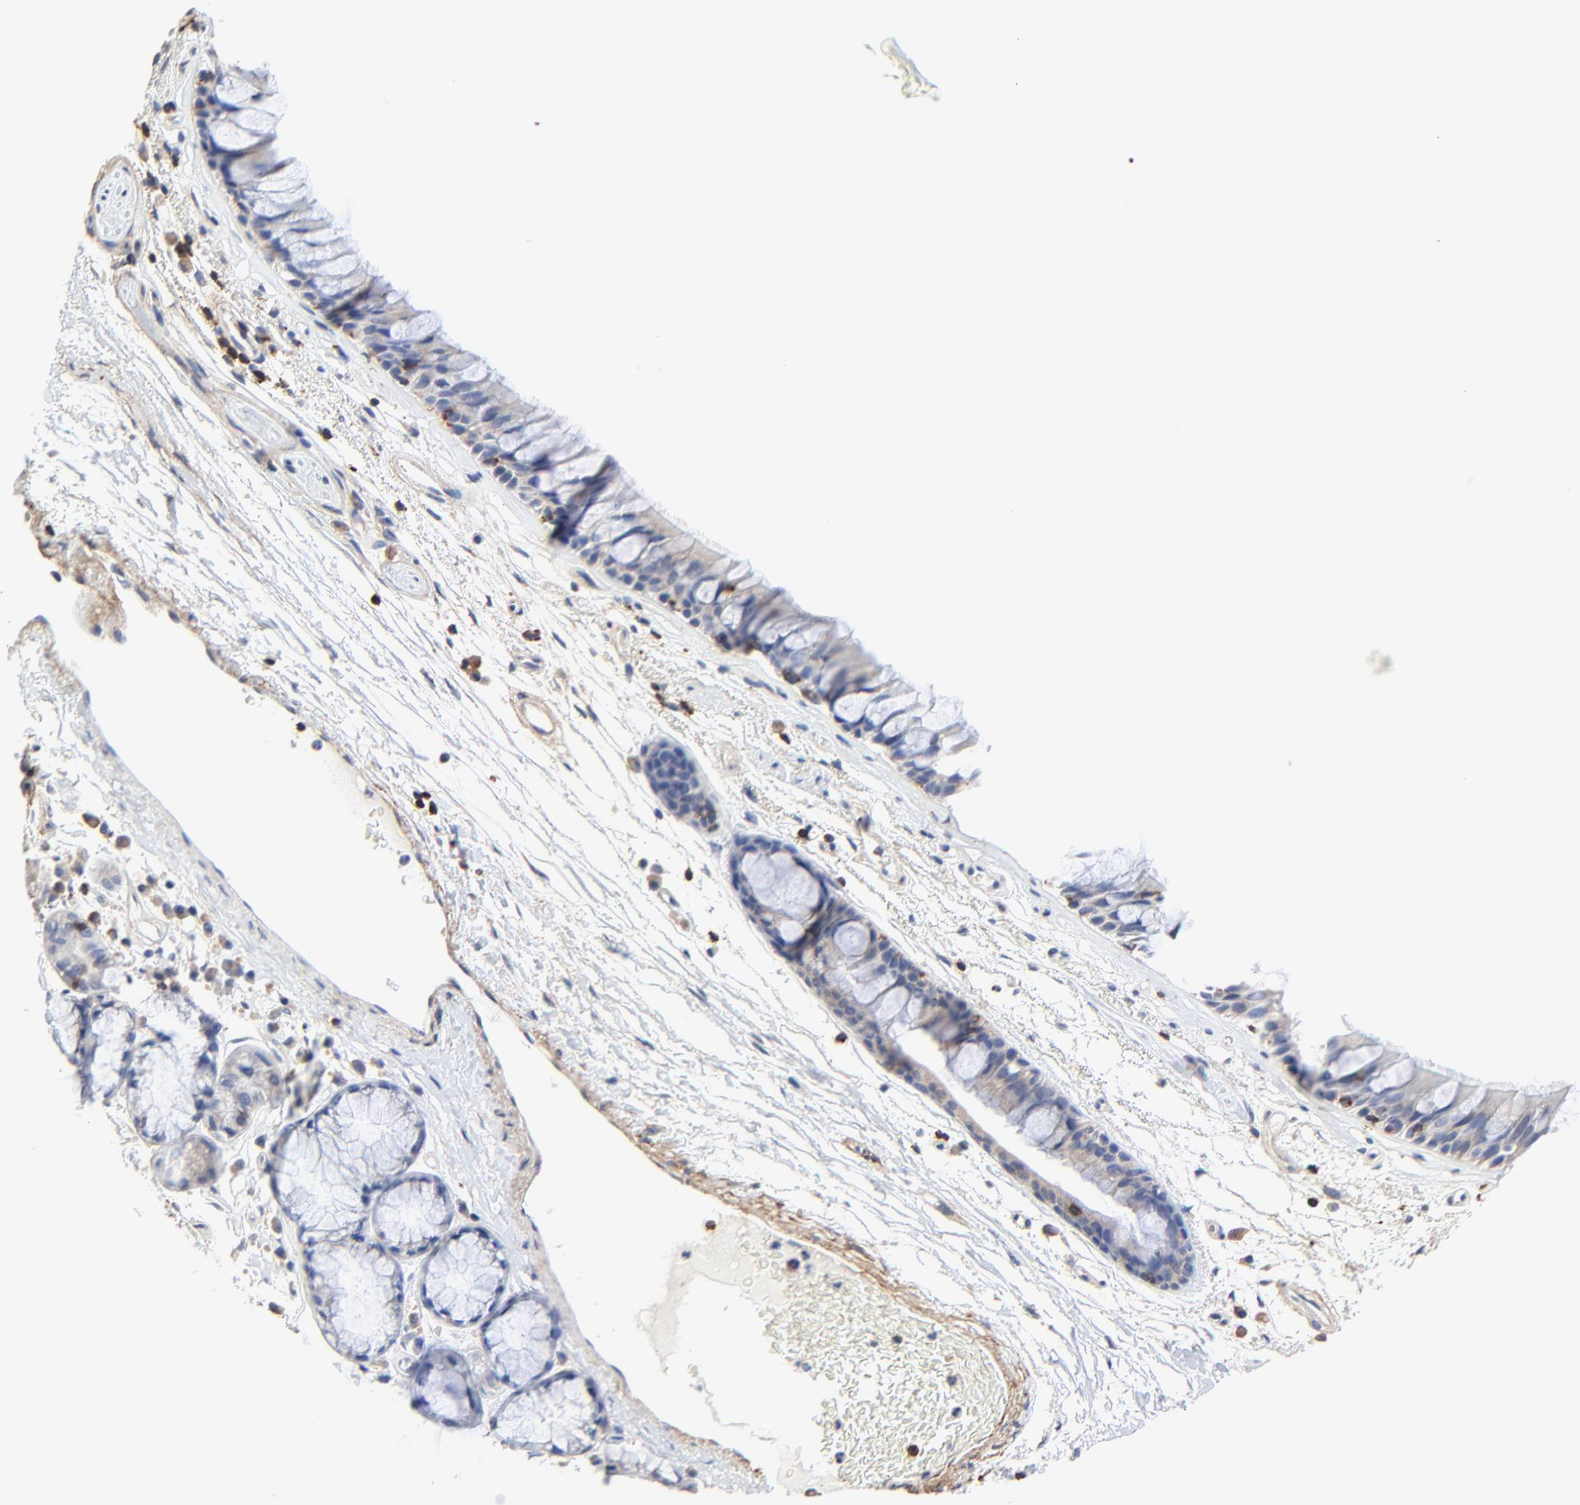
{"staining": {"intensity": "weak", "quantity": "25%-75%", "location": "cytoplasmic/membranous"}, "tissue": "bronchus", "cell_type": "Respiratory epithelial cells", "image_type": "normal", "snomed": [{"axis": "morphology", "description": "Normal tissue, NOS"}, {"axis": "morphology", "description": "Adenocarcinoma, NOS"}, {"axis": "topography", "description": "Bronchus"}, {"axis": "topography", "description": "Lung"}], "caption": "Protein staining of benign bronchus exhibits weak cytoplasmic/membranous positivity in about 25%-75% of respiratory epithelial cells.", "gene": "SKAP1", "patient": {"sex": "female", "age": 54}}